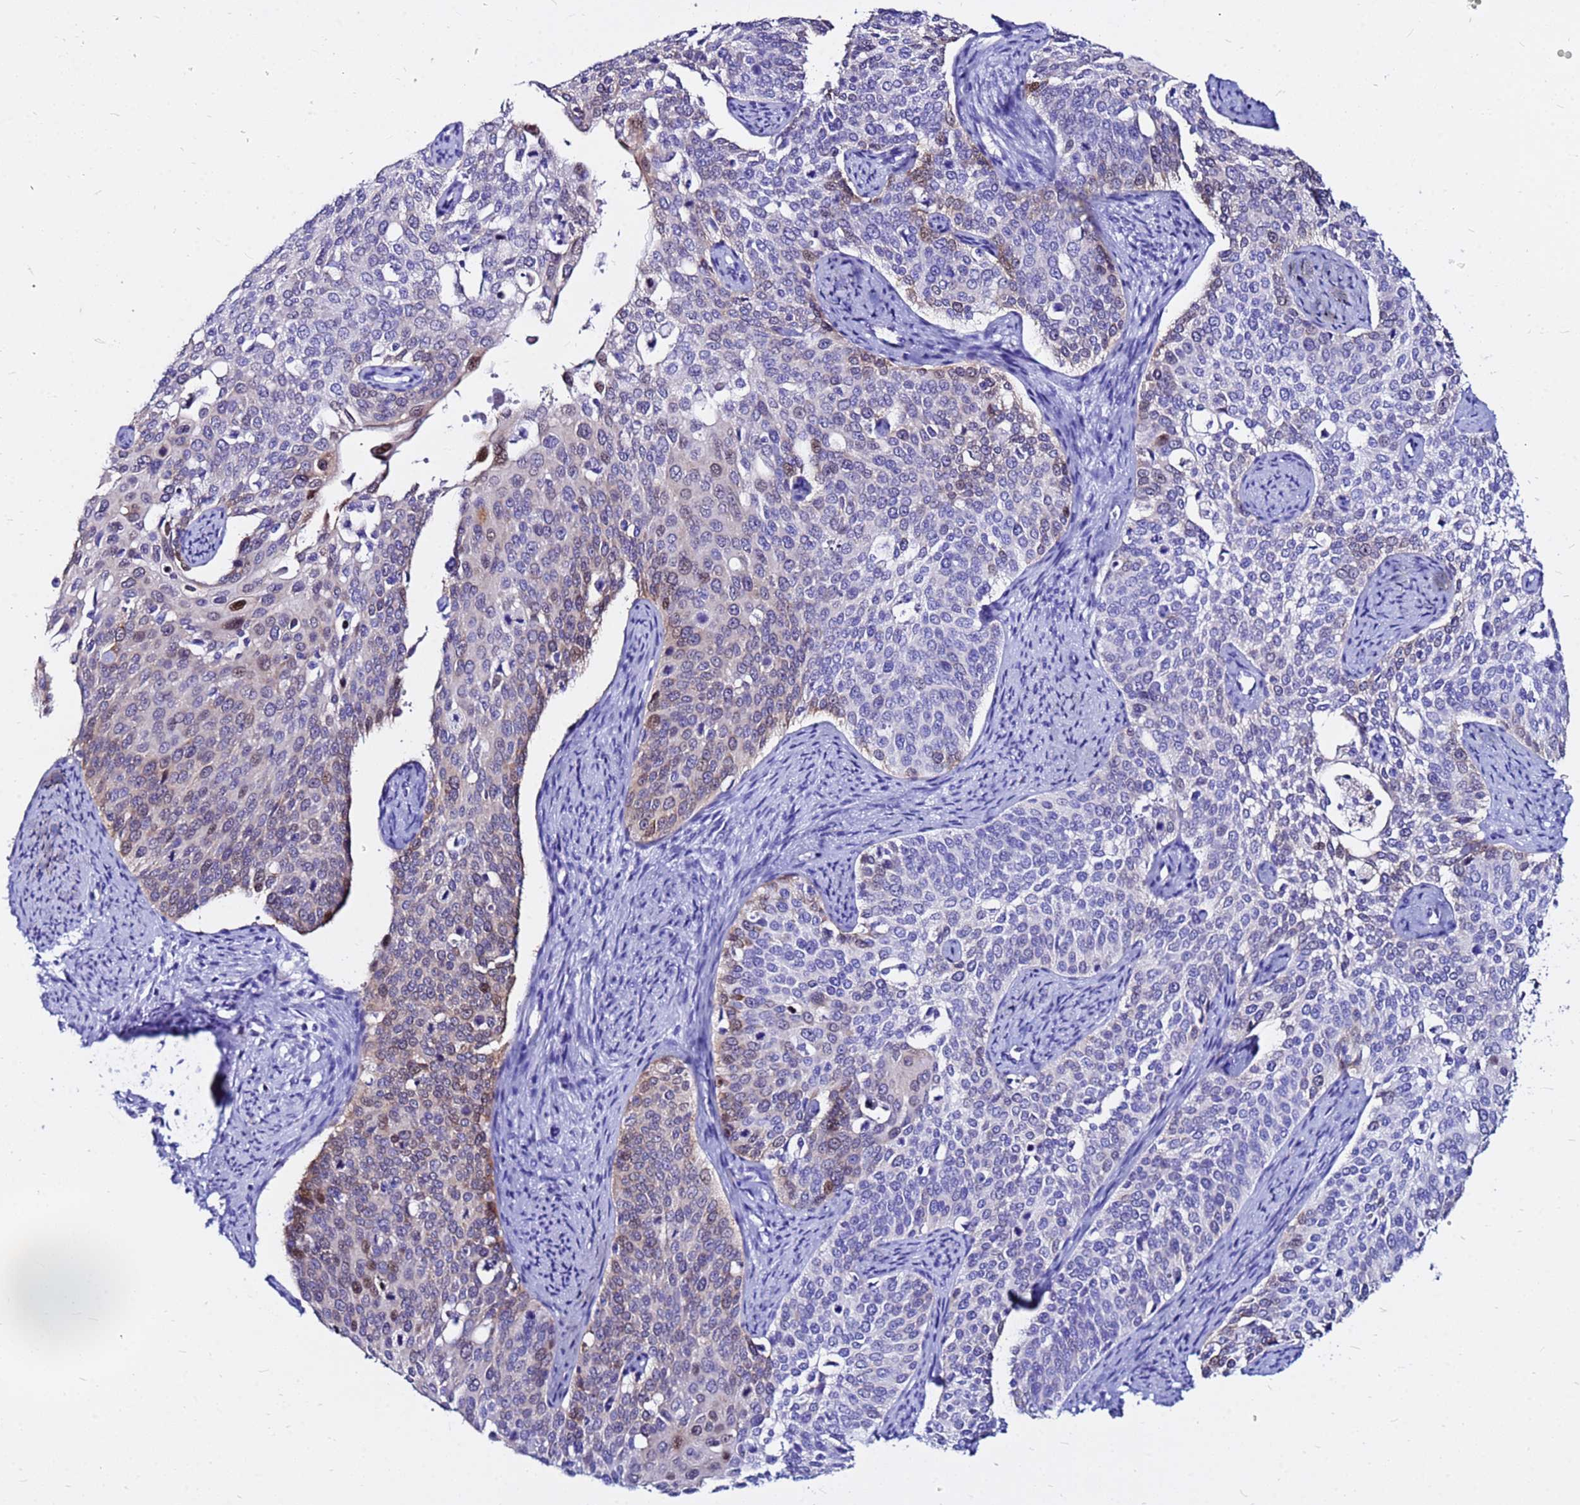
{"staining": {"intensity": "moderate", "quantity": "<25%", "location": "cytoplasmic/membranous"}, "tissue": "cervical cancer", "cell_type": "Tumor cells", "image_type": "cancer", "snomed": [{"axis": "morphology", "description": "Squamous cell carcinoma, NOS"}, {"axis": "topography", "description": "Cervix"}], "caption": "This image shows immunohistochemistry staining of human cervical cancer, with low moderate cytoplasmic/membranous positivity in approximately <25% of tumor cells.", "gene": "PPP1R14C", "patient": {"sex": "female", "age": 44}}